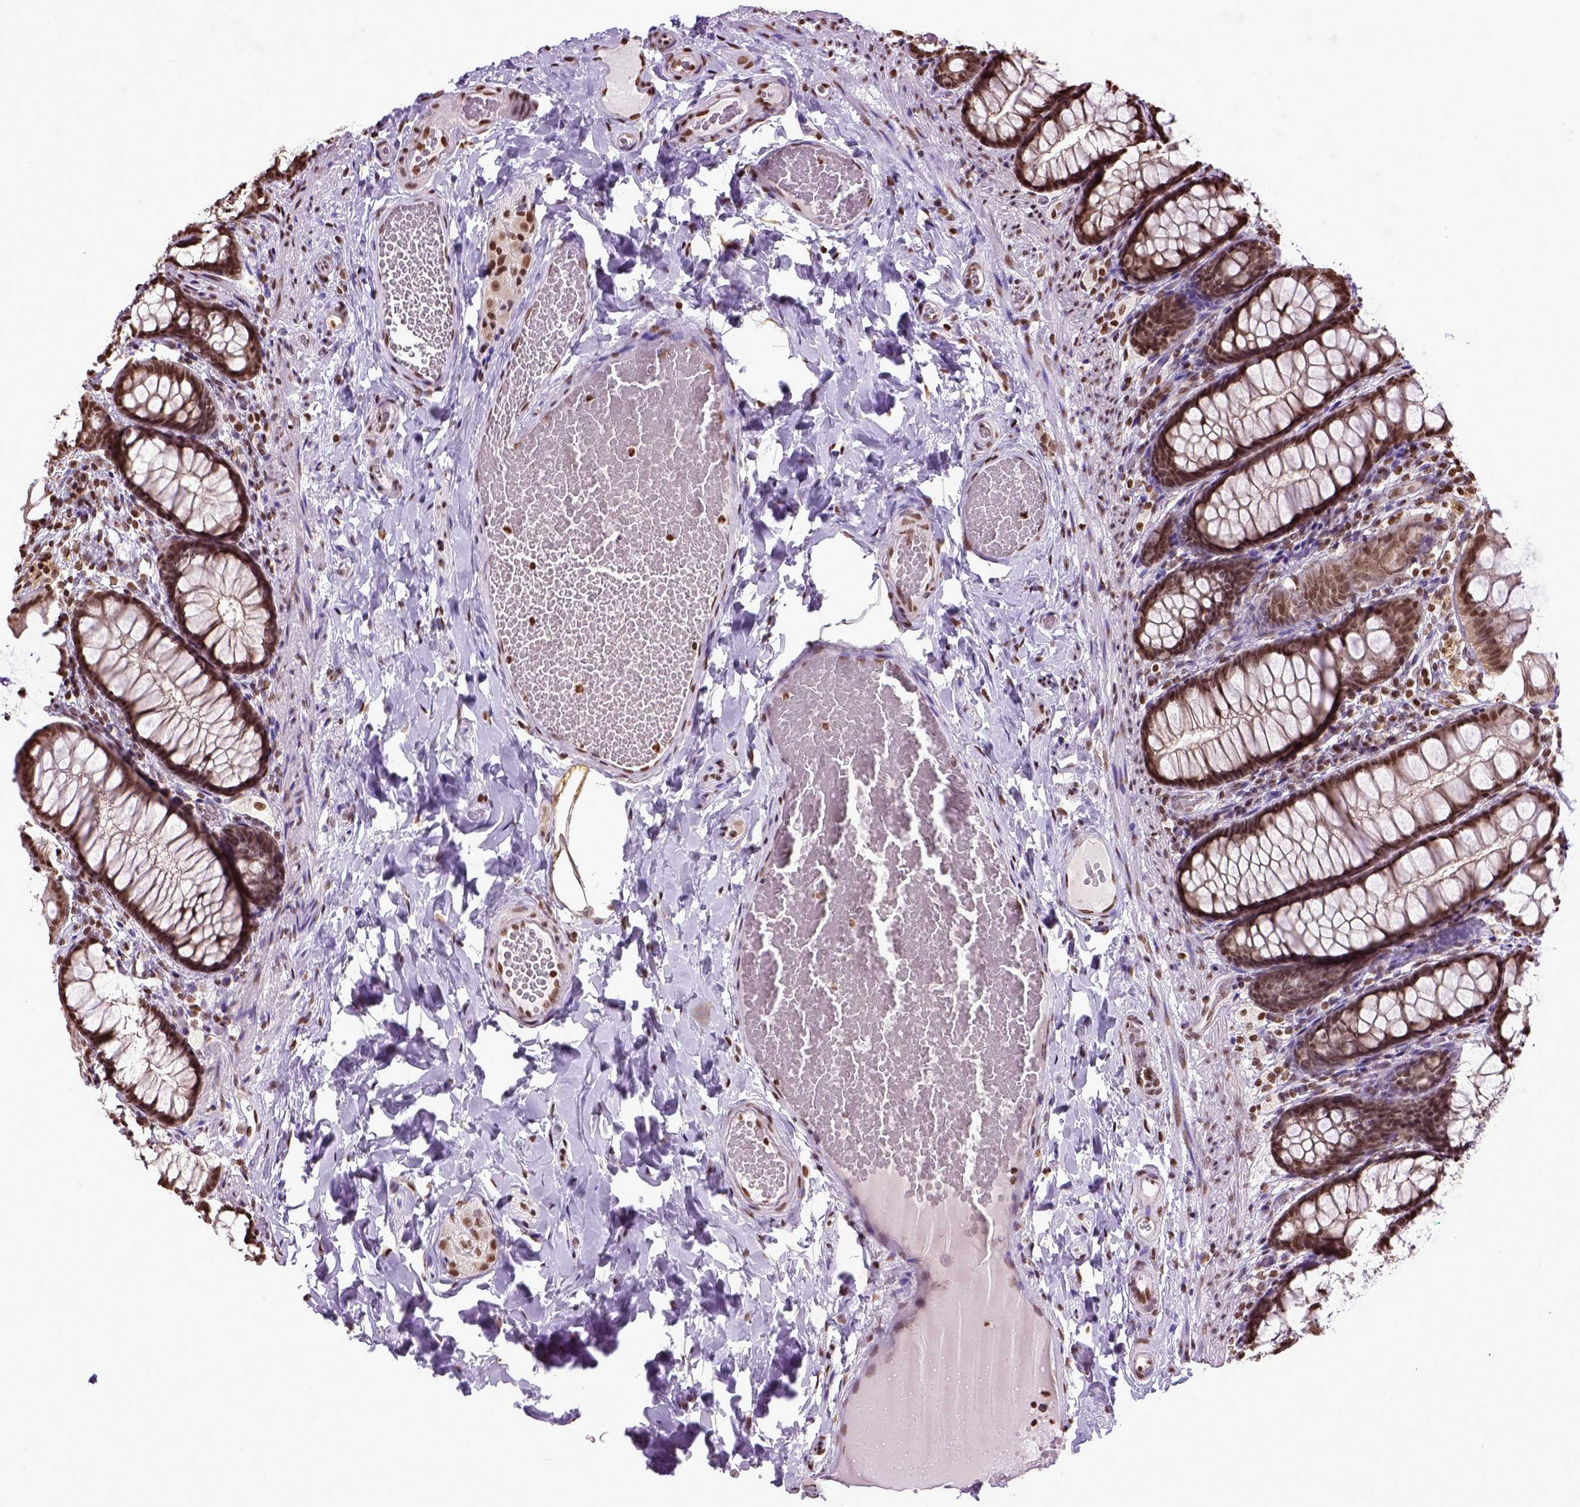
{"staining": {"intensity": "moderate", "quantity": ">75%", "location": "nuclear"}, "tissue": "colon", "cell_type": "Endothelial cells", "image_type": "normal", "snomed": [{"axis": "morphology", "description": "Normal tissue, NOS"}, {"axis": "topography", "description": "Colon"}], "caption": "A high-resolution histopathology image shows immunohistochemistry staining of benign colon, which displays moderate nuclear expression in about >75% of endothelial cells.", "gene": "ZNF75D", "patient": {"sex": "male", "age": 47}}